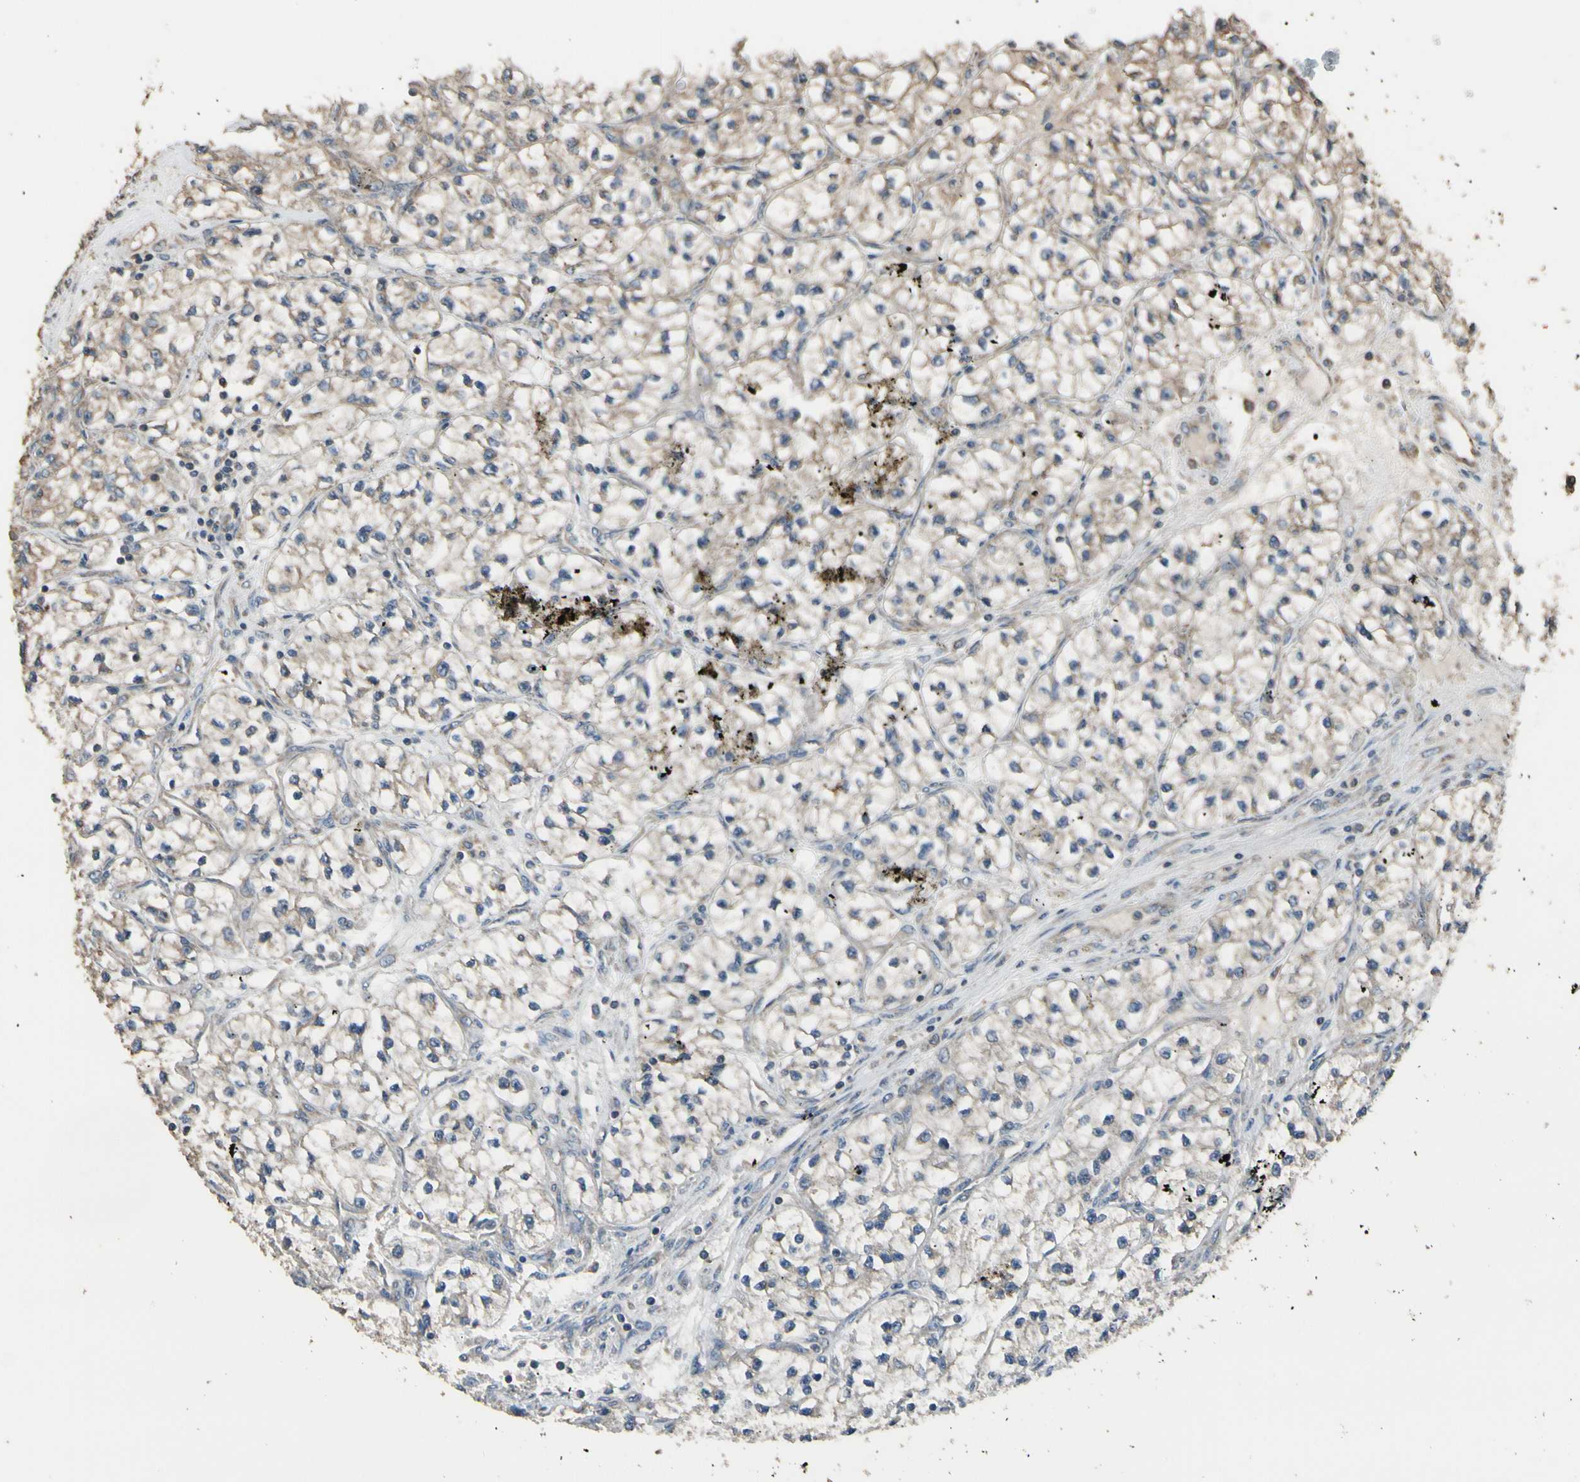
{"staining": {"intensity": "moderate", "quantity": "25%-75%", "location": "cytoplasmic/membranous"}, "tissue": "renal cancer", "cell_type": "Tumor cells", "image_type": "cancer", "snomed": [{"axis": "morphology", "description": "Adenocarcinoma, NOS"}, {"axis": "topography", "description": "Kidney"}], "caption": "Tumor cells show moderate cytoplasmic/membranous expression in approximately 25%-75% of cells in renal adenocarcinoma.", "gene": "STX18", "patient": {"sex": "female", "age": 57}}